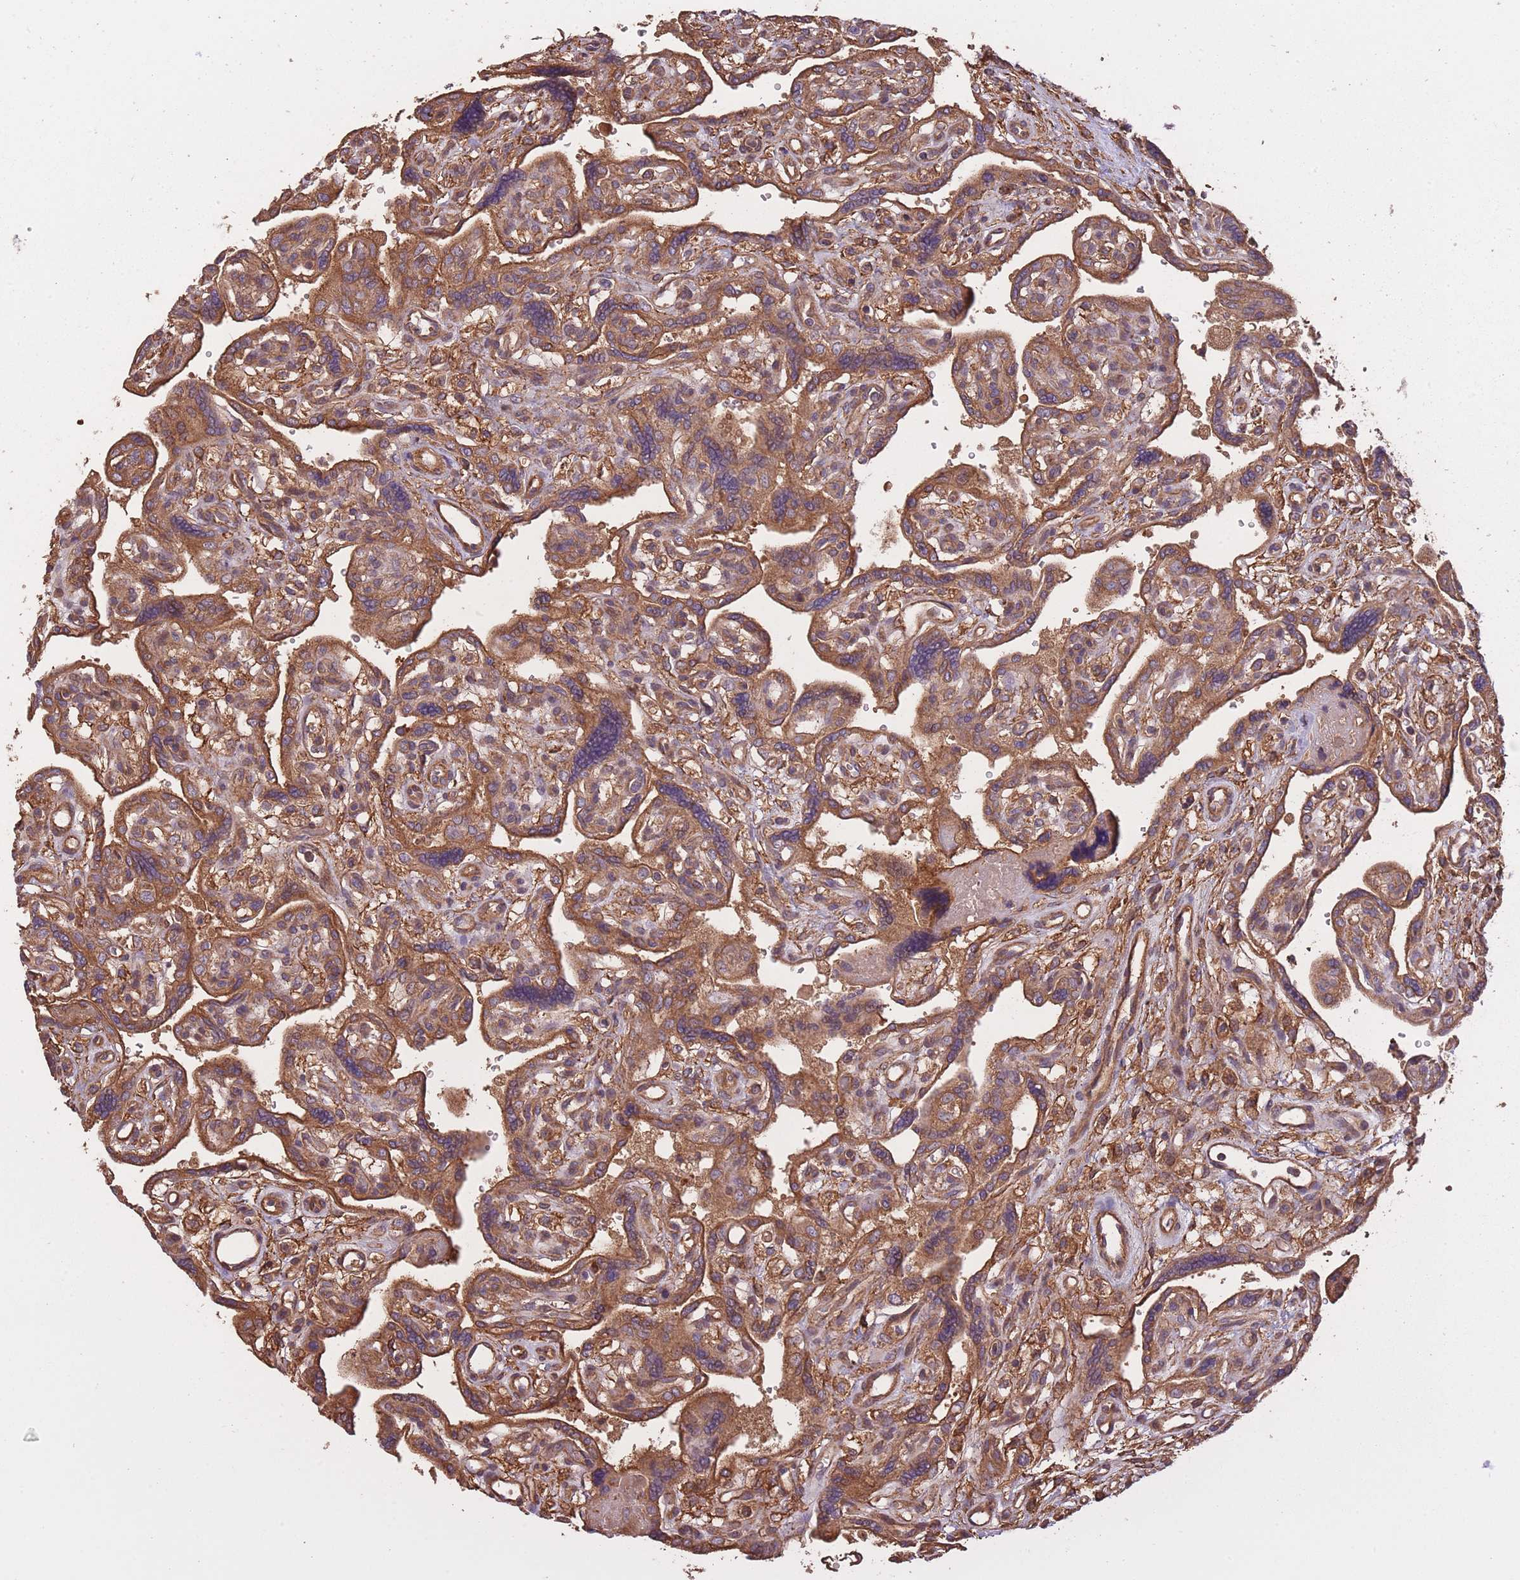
{"staining": {"intensity": "moderate", "quantity": ">75%", "location": "cytoplasmic/membranous,nuclear"}, "tissue": "placenta", "cell_type": "Decidual cells", "image_type": "normal", "snomed": [{"axis": "morphology", "description": "Normal tissue, NOS"}, {"axis": "topography", "description": "Placenta"}], "caption": "This is a photomicrograph of IHC staining of normal placenta, which shows moderate expression in the cytoplasmic/membranous,nuclear of decidual cells.", "gene": "ARMH3", "patient": {"sex": "female", "age": 39}}